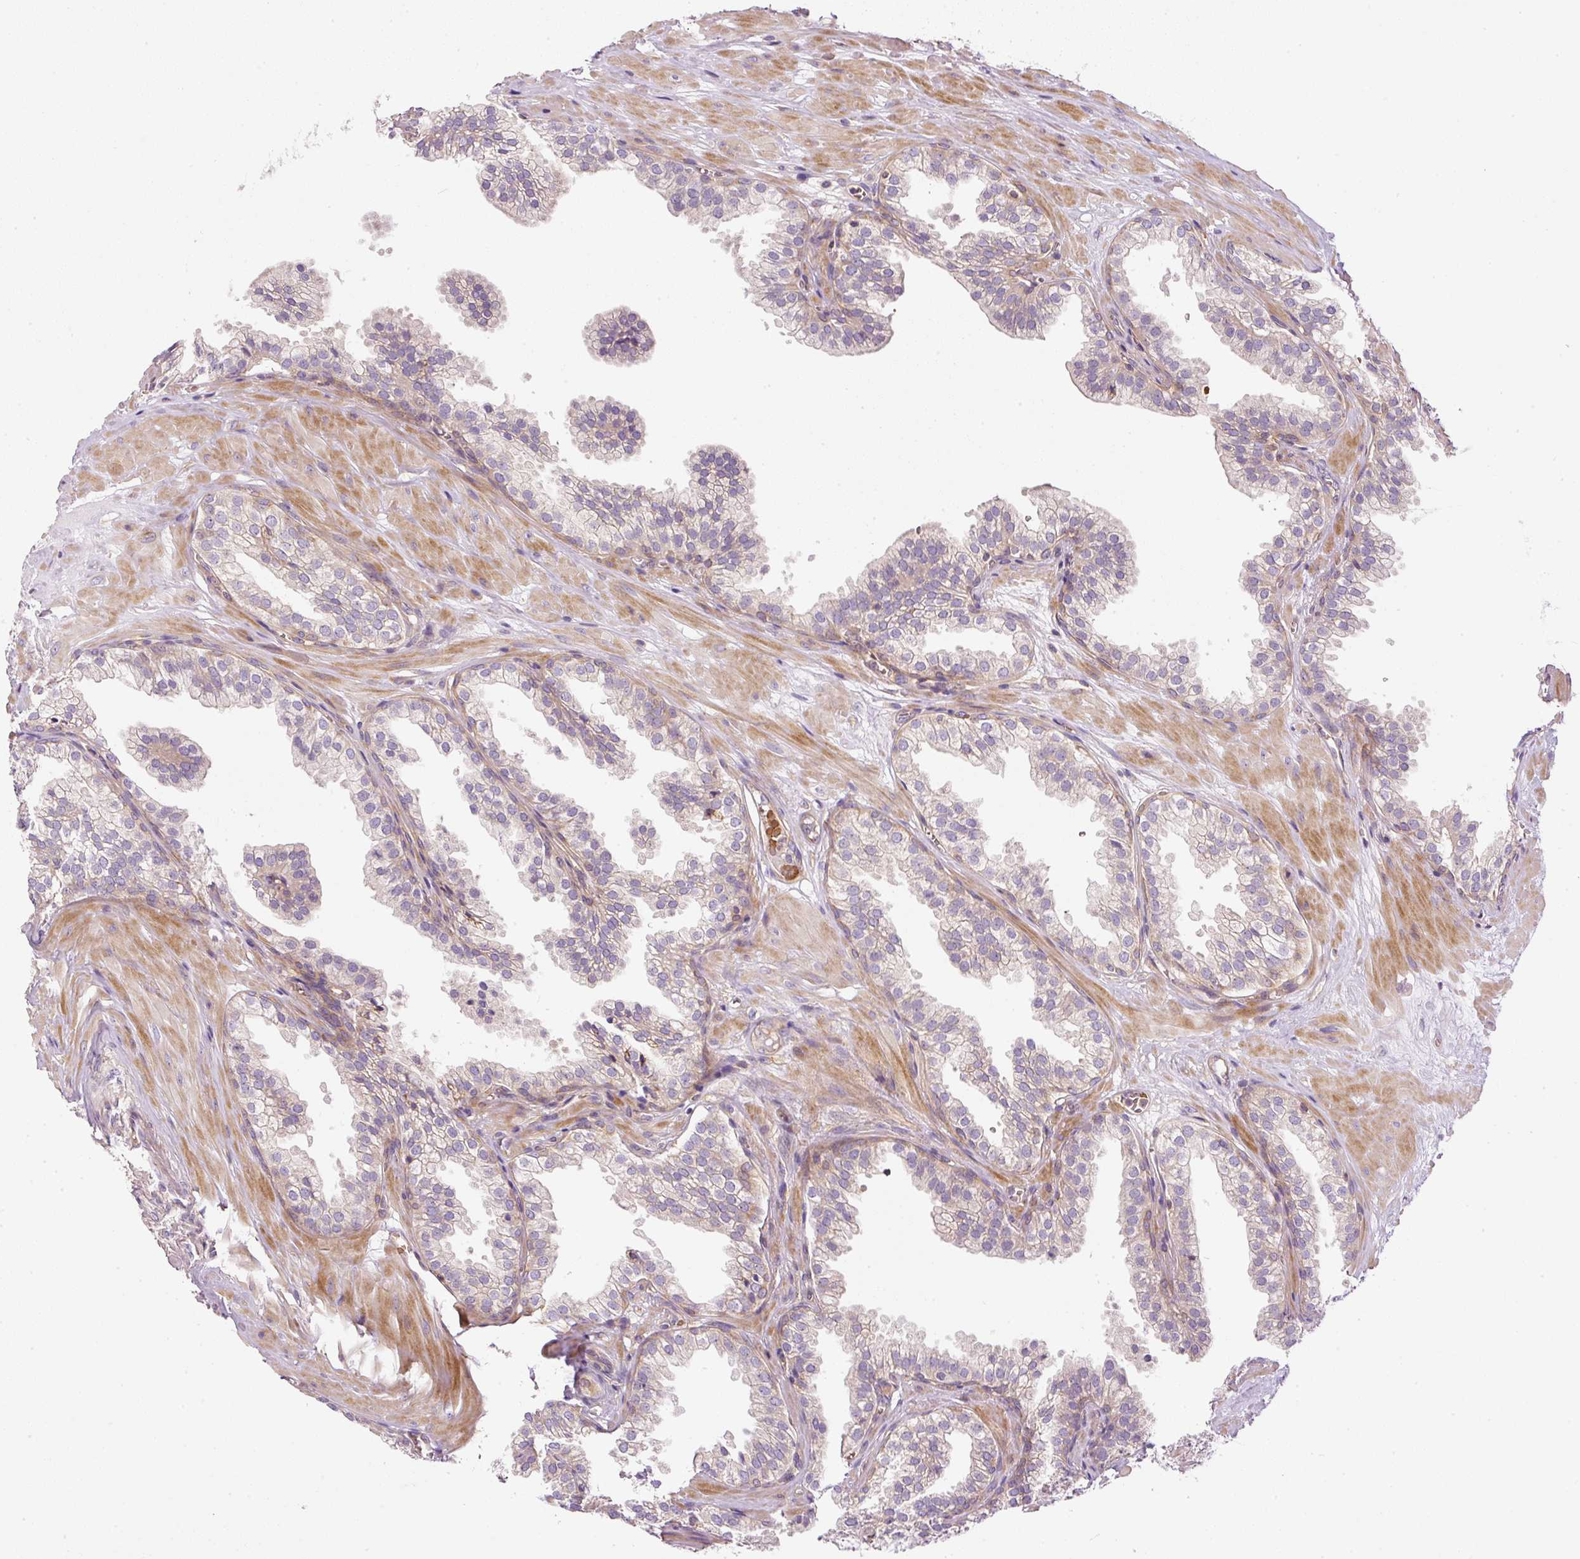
{"staining": {"intensity": "negative", "quantity": "none", "location": "none"}, "tissue": "prostate", "cell_type": "Glandular cells", "image_type": "normal", "snomed": [{"axis": "morphology", "description": "Normal tissue, NOS"}, {"axis": "topography", "description": "Prostate"}, {"axis": "topography", "description": "Peripheral nerve tissue"}], "caption": "A high-resolution photomicrograph shows IHC staining of unremarkable prostate, which exhibits no significant staining in glandular cells.", "gene": "TBC1D2B", "patient": {"sex": "male", "age": 55}}